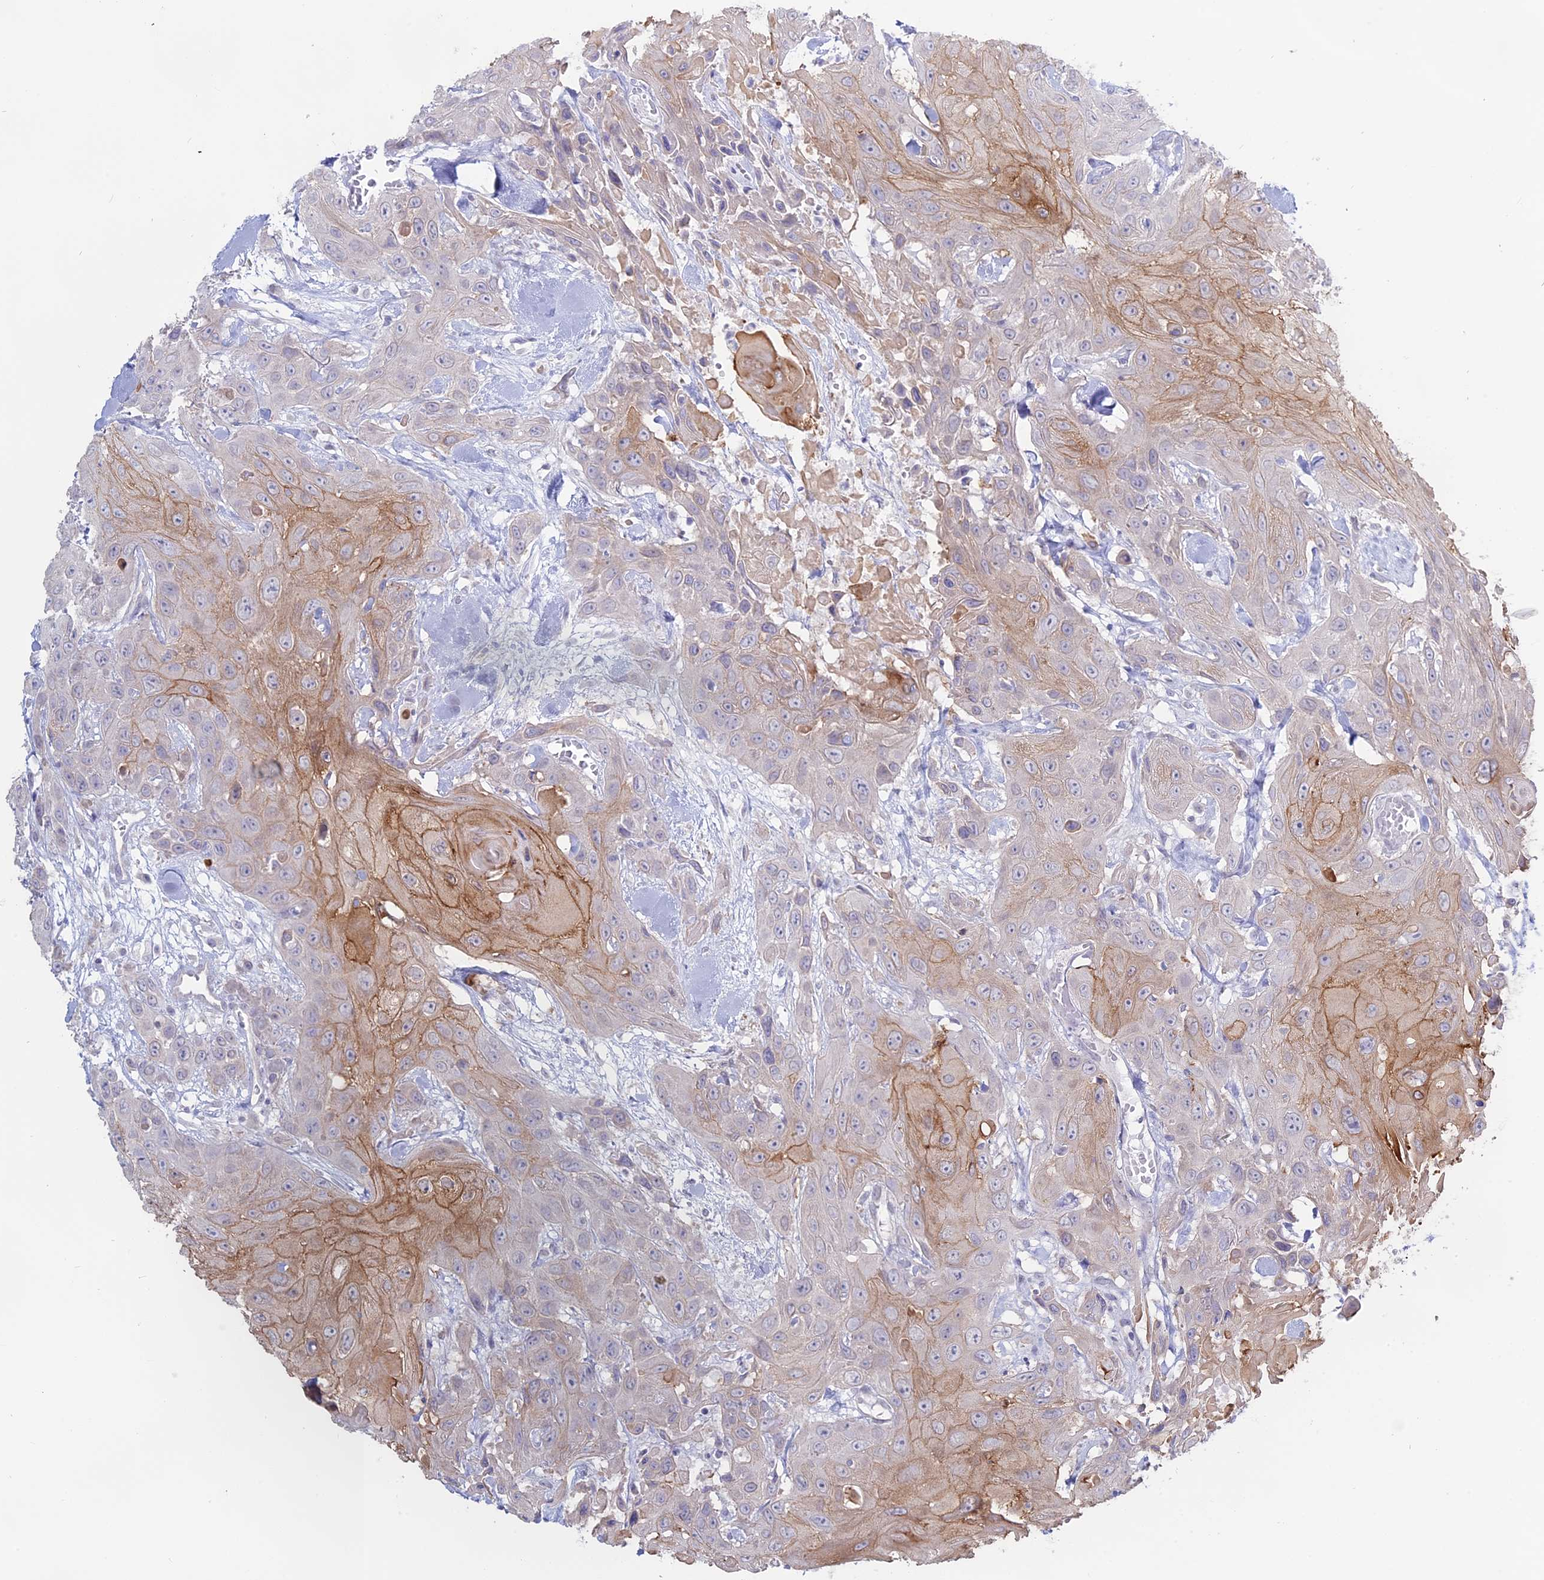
{"staining": {"intensity": "moderate", "quantity": "25%-75%", "location": "cytoplasmic/membranous"}, "tissue": "head and neck cancer", "cell_type": "Tumor cells", "image_type": "cancer", "snomed": [{"axis": "morphology", "description": "Squamous cell carcinoma, NOS"}, {"axis": "topography", "description": "Head-Neck"}], "caption": "Squamous cell carcinoma (head and neck) stained with a brown dye shows moderate cytoplasmic/membranous positive staining in approximately 25%-75% of tumor cells.", "gene": "MYO5B", "patient": {"sex": "male", "age": 81}}